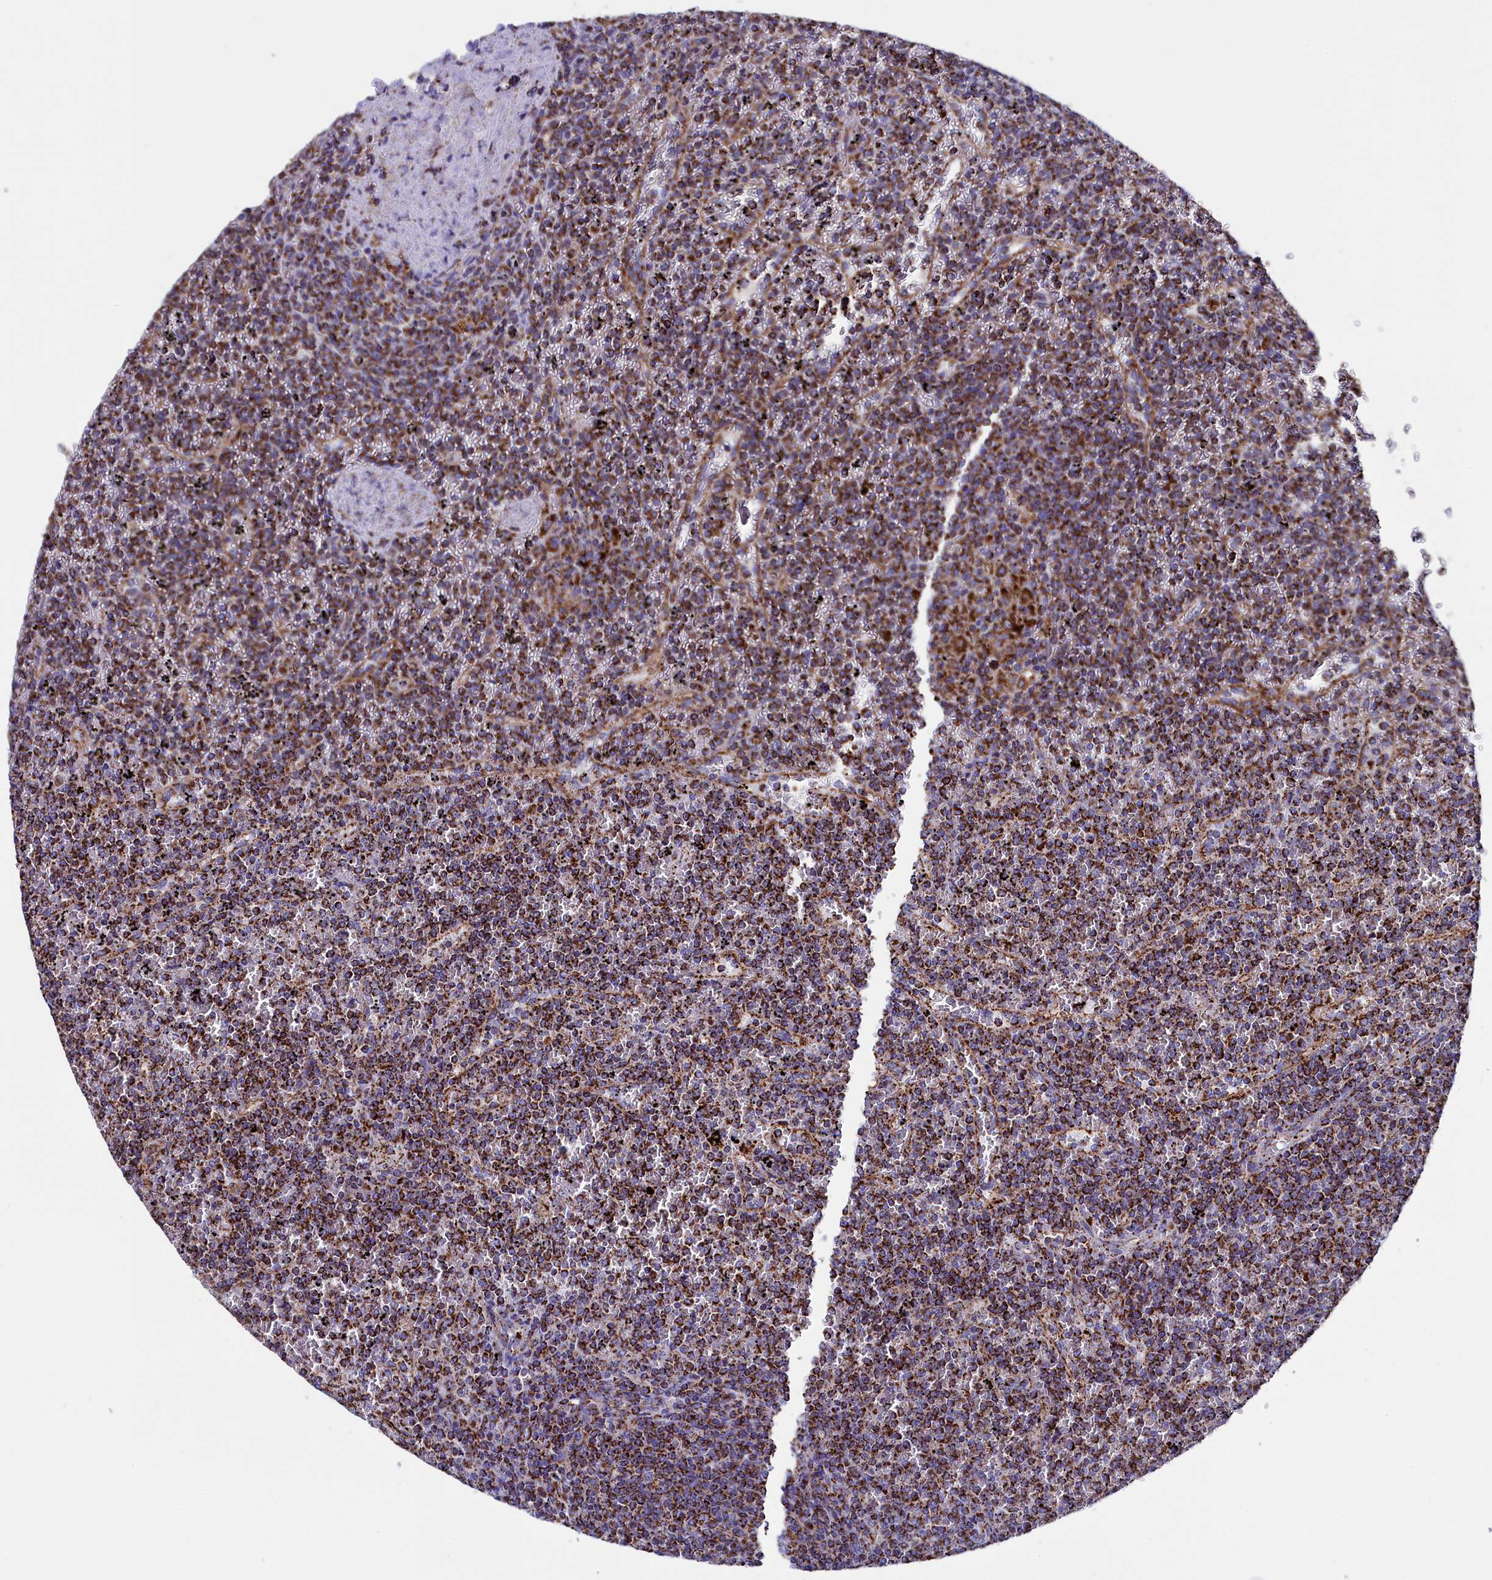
{"staining": {"intensity": "strong", "quantity": ">75%", "location": "cytoplasmic/membranous"}, "tissue": "lymphoma", "cell_type": "Tumor cells", "image_type": "cancer", "snomed": [{"axis": "morphology", "description": "Malignant lymphoma, non-Hodgkin's type, Low grade"}, {"axis": "topography", "description": "Spleen"}], "caption": "Lymphoma stained with immunohistochemistry displays strong cytoplasmic/membranous positivity in approximately >75% of tumor cells. (DAB (3,3'-diaminobenzidine) = brown stain, brightfield microscopy at high magnification).", "gene": "SLC39A3", "patient": {"sex": "female", "age": 19}}